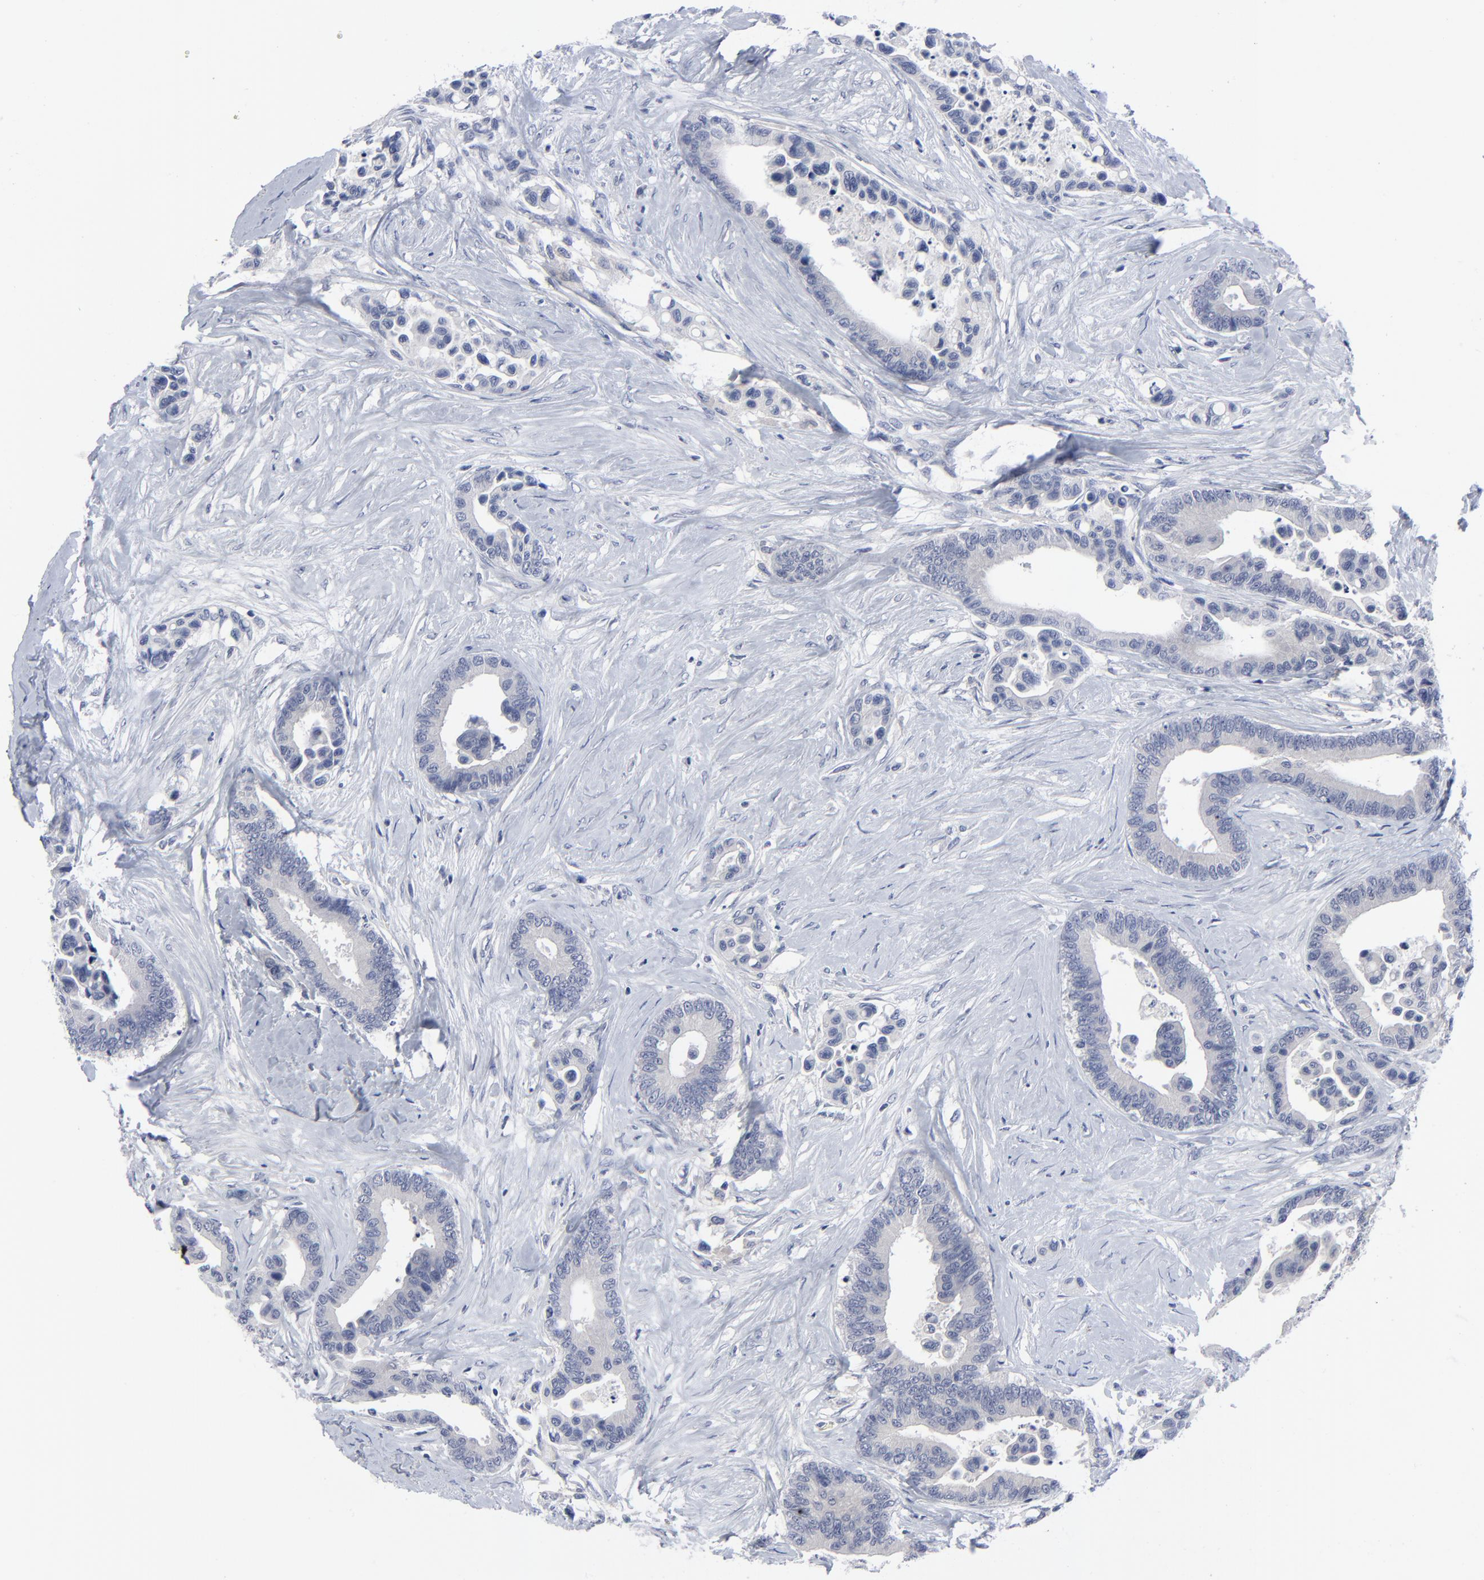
{"staining": {"intensity": "negative", "quantity": "none", "location": "none"}, "tissue": "colorectal cancer", "cell_type": "Tumor cells", "image_type": "cancer", "snomed": [{"axis": "morphology", "description": "Adenocarcinoma, NOS"}, {"axis": "topography", "description": "Colon"}], "caption": "Micrograph shows no significant protein staining in tumor cells of colorectal adenocarcinoma.", "gene": "CLEC4G", "patient": {"sex": "male", "age": 82}}